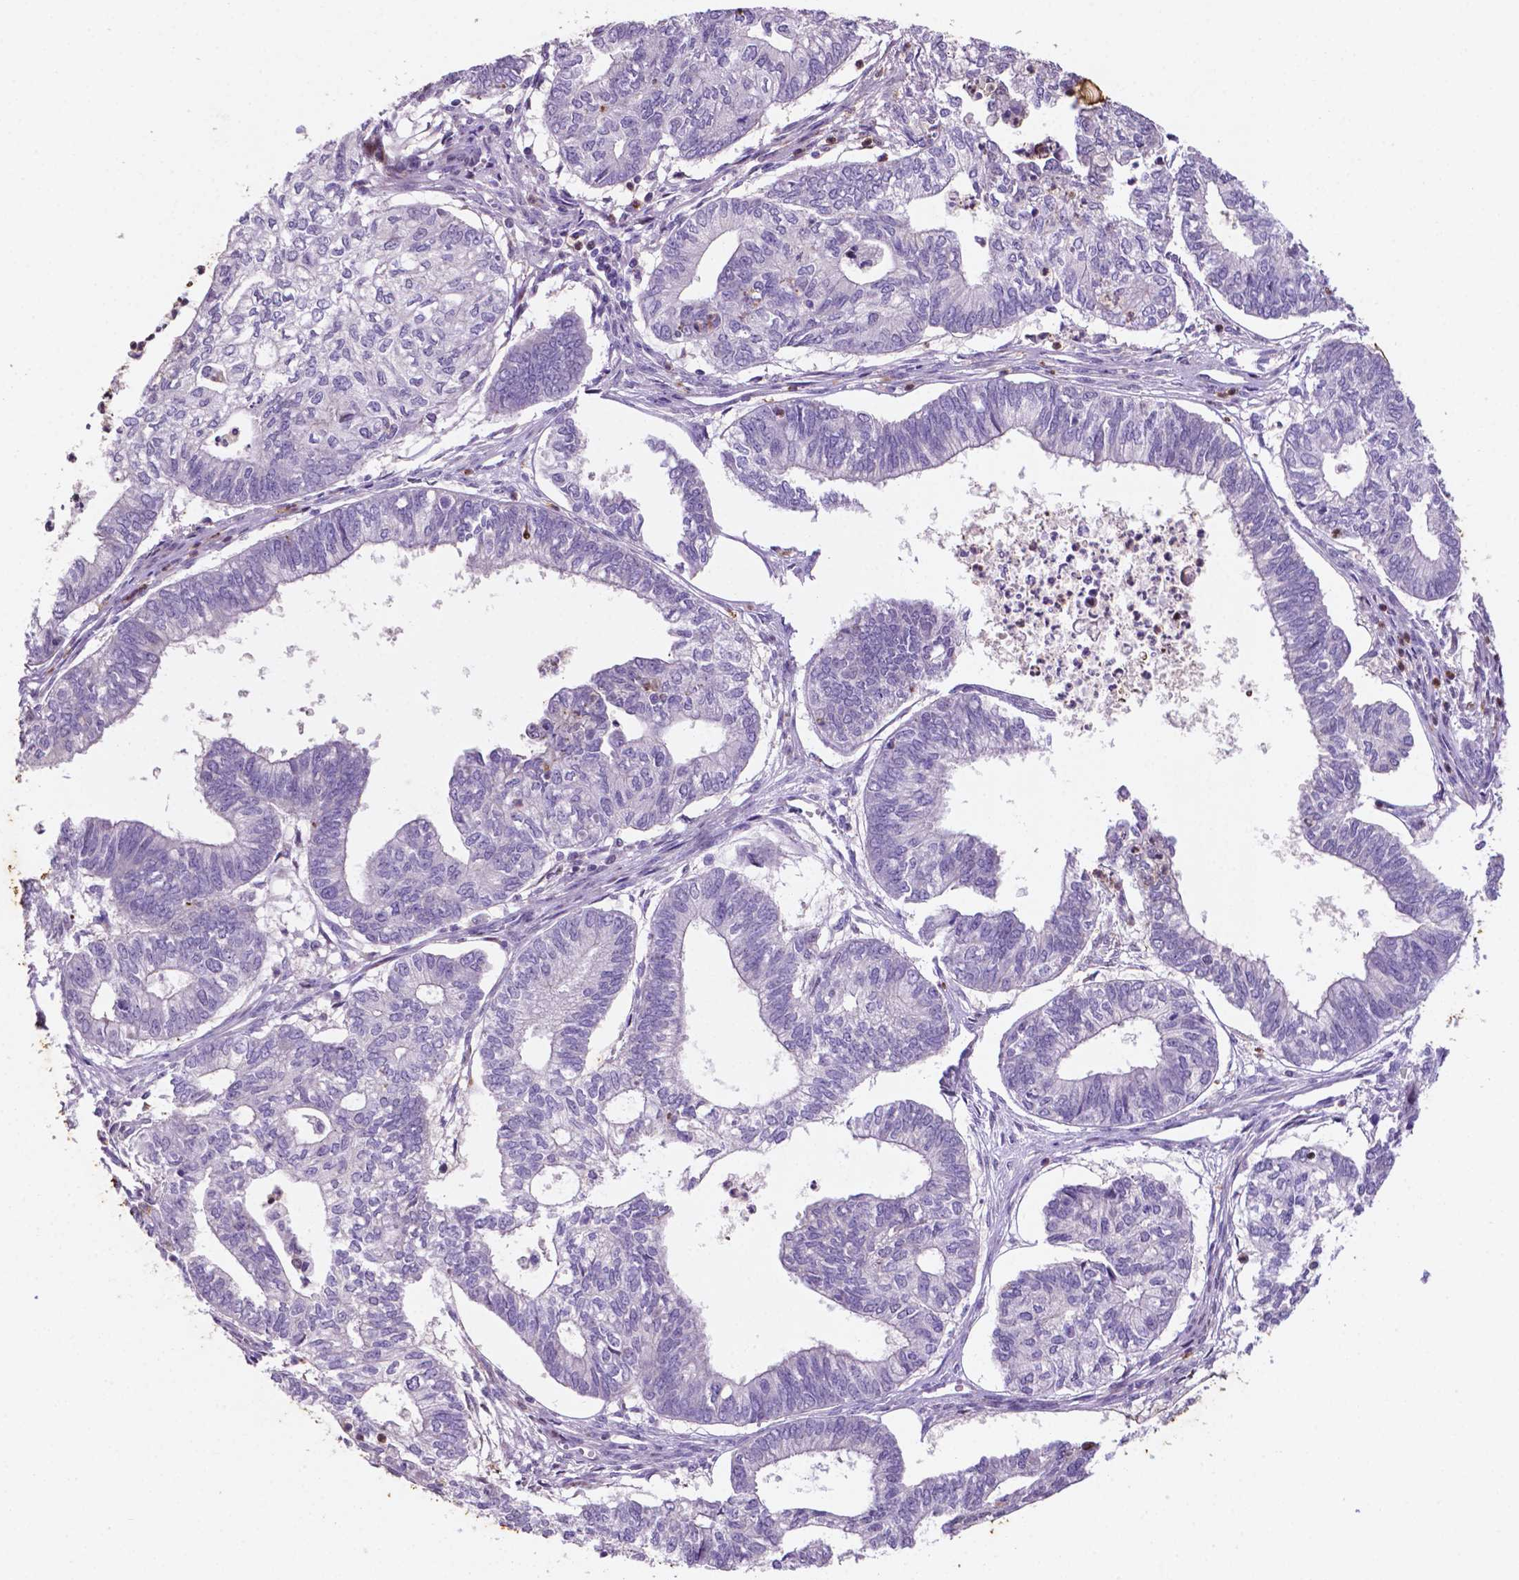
{"staining": {"intensity": "negative", "quantity": "none", "location": "none"}, "tissue": "ovarian cancer", "cell_type": "Tumor cells", "image_type": "cancer", "snomed": [{"axis": "morphology", "description": "Carcinoma, endometroid"}, {"axis": "topography", "description": "Ovary"}], "caption": "IHC photomicrograph of ovarian cancer (endometroid carcinoma) stained for a protein (brown), which shows no expression in tumor cells. Brightfield microscopy of IHC stained with DAB (brown) and hematoxylin (blue), captured at high magnification.", "gene": "TM4SF20", "patient": {"sex": "female", "age": 64}}